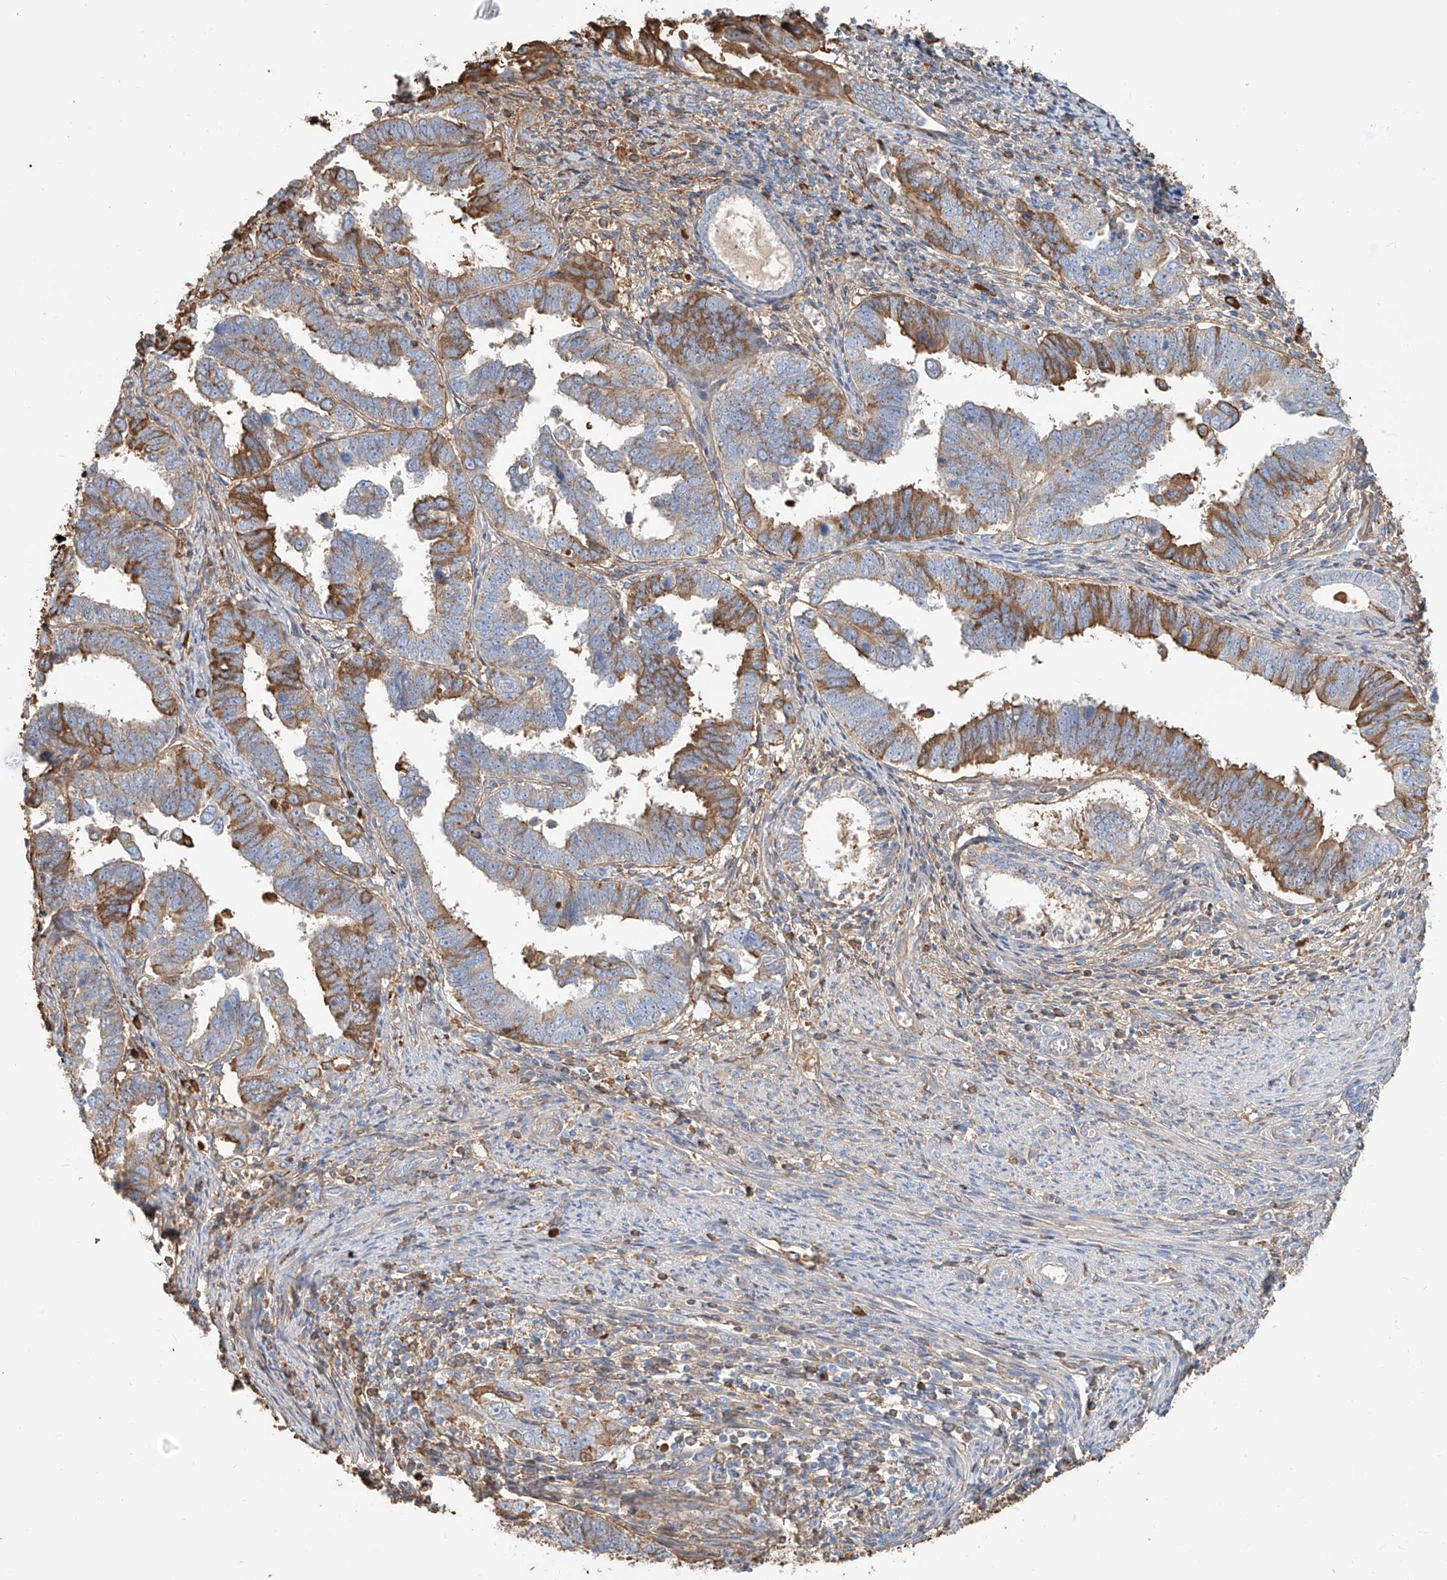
{"staining": {"intensity": "moderate", "quantity": "25%-75%", "location": "cytoplasmic/membranous"}, "tissue": "endometrial cancer", "cell_type": "Tumor cells", "image_type": "cancer", "snomed": [{"axis": "morphology", "description": "Adenocarcinoma, NOS"}, {"axis": "topography", "description": "Endometrium"}], "caption": "A high-resolution image shows IHC staining of endometrial cancer (adenocarcinoma), which exhibits moderate cytoplasmic/membranous staining in approximately 25%-75% of tumor cells. (brown staining indicates protein expression, while blue staining denotes nuclei).", "gene": "ZFP30", "patient": {"sex": "female", "age": 75}}